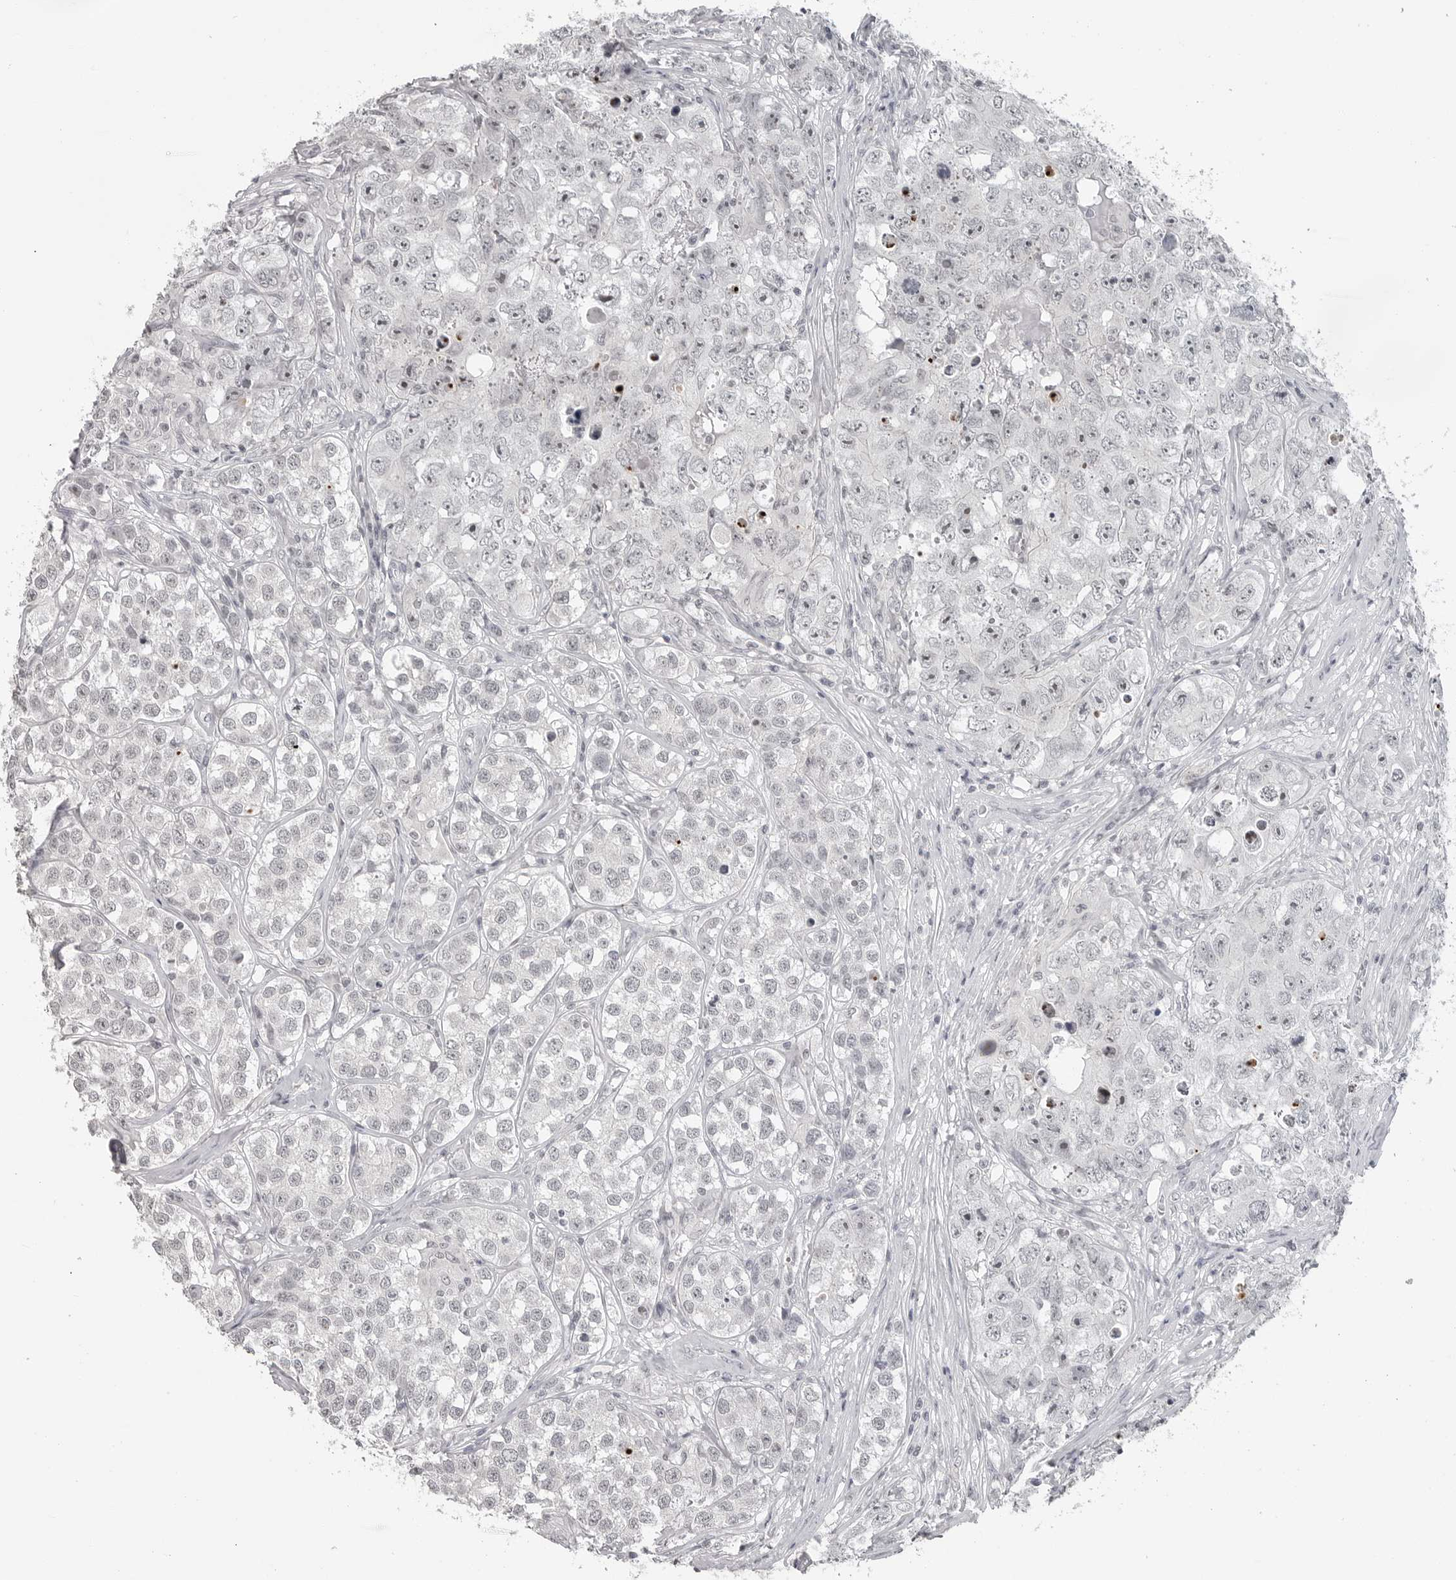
{"staining": {"intensity": "negative", "quantity": "none", "location": "none"}, "tissue": "testis cancer", "cell_type": "Tumor cells", "image_type": "cancer", "snomed": [{"axis": "morphology", "description": "Seminoma, NOS"}, {"axis": "morphology", "description": "Carcinoma, Embryonal, NOS"}, {"axis": "topography", "description": "Testis"}], "caption": "IHC of human testis cancer (embryonal carcinoma) demonstrates no expression in tumor cells.", "gene": "DDX54", "patient": {"sex": "male", "age": 43}}